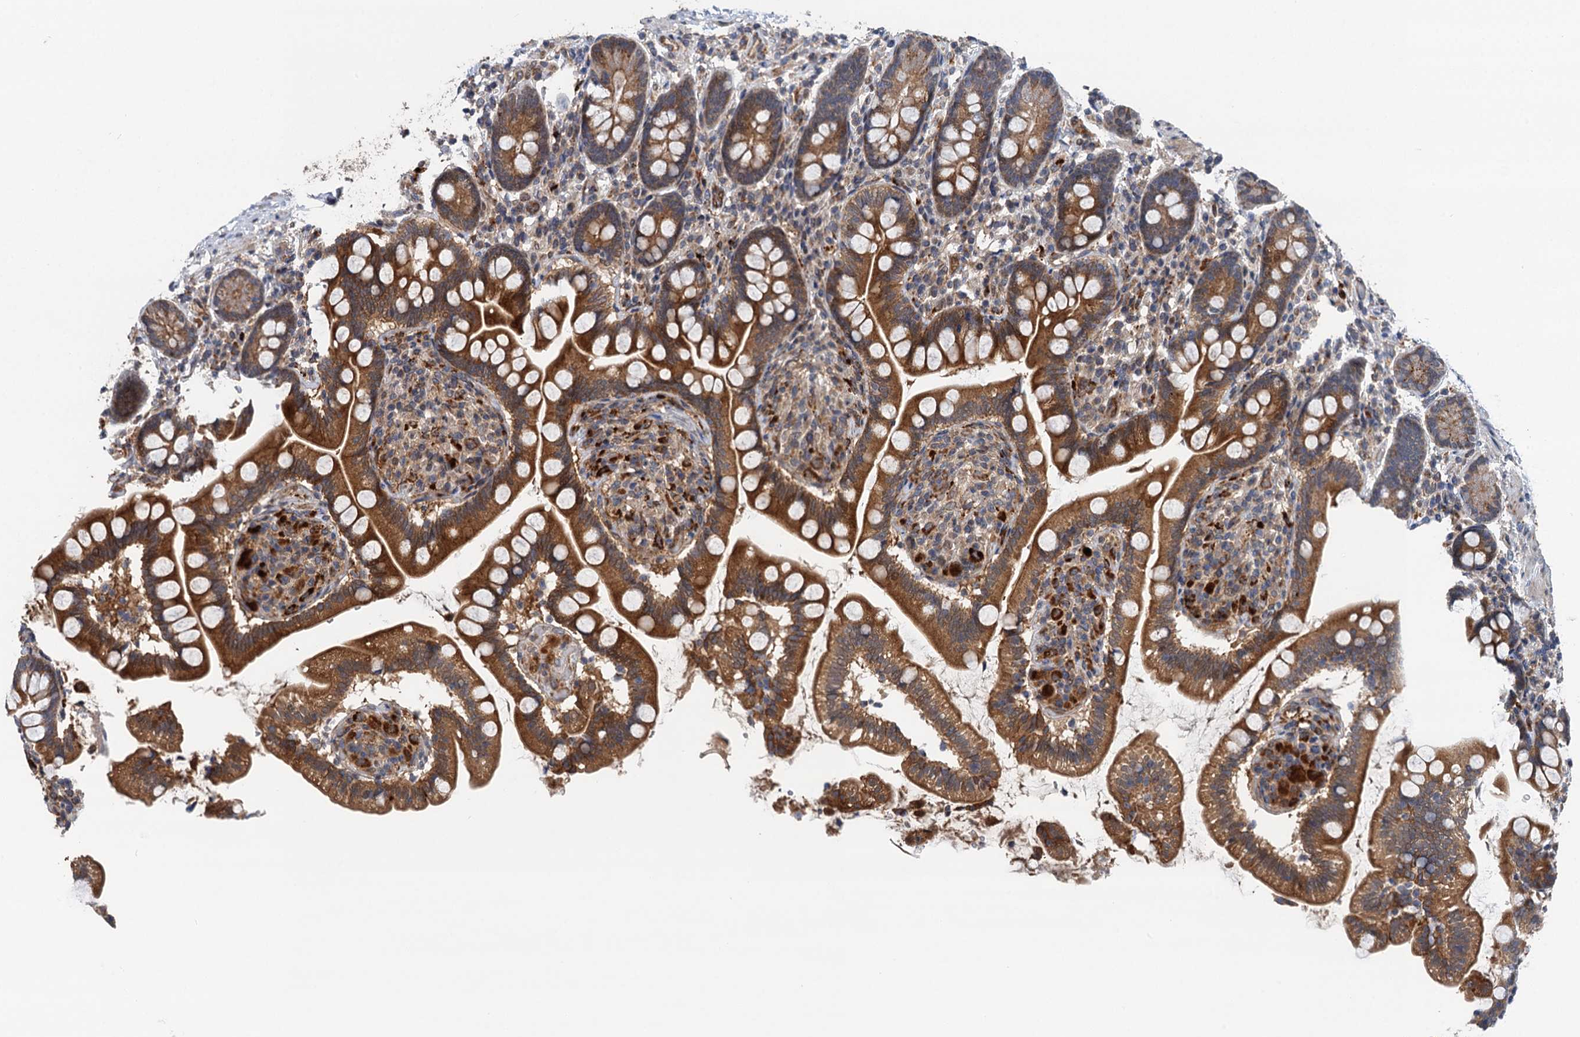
{"staining": {"intensity": "moderate", "quantity": ">75%", "location": "cytoplasmic/membranous"}, "tissue": "small intestine", "cell_type": "Glandular cells", "image_type": "normal", "snomed": [{"axis": "morphology", "description": "Normal tissue, NOS"}, {"axis": "topography", "description": "Small intestine"}], "caption": "Protein staining by IHC displays moderate cytoplasmic/membranous staining in approximately >75% of glandular cells in unremarkable small intestine.", "gene": "NLRP10", "patient": {"sex": "female", "age": 64}}